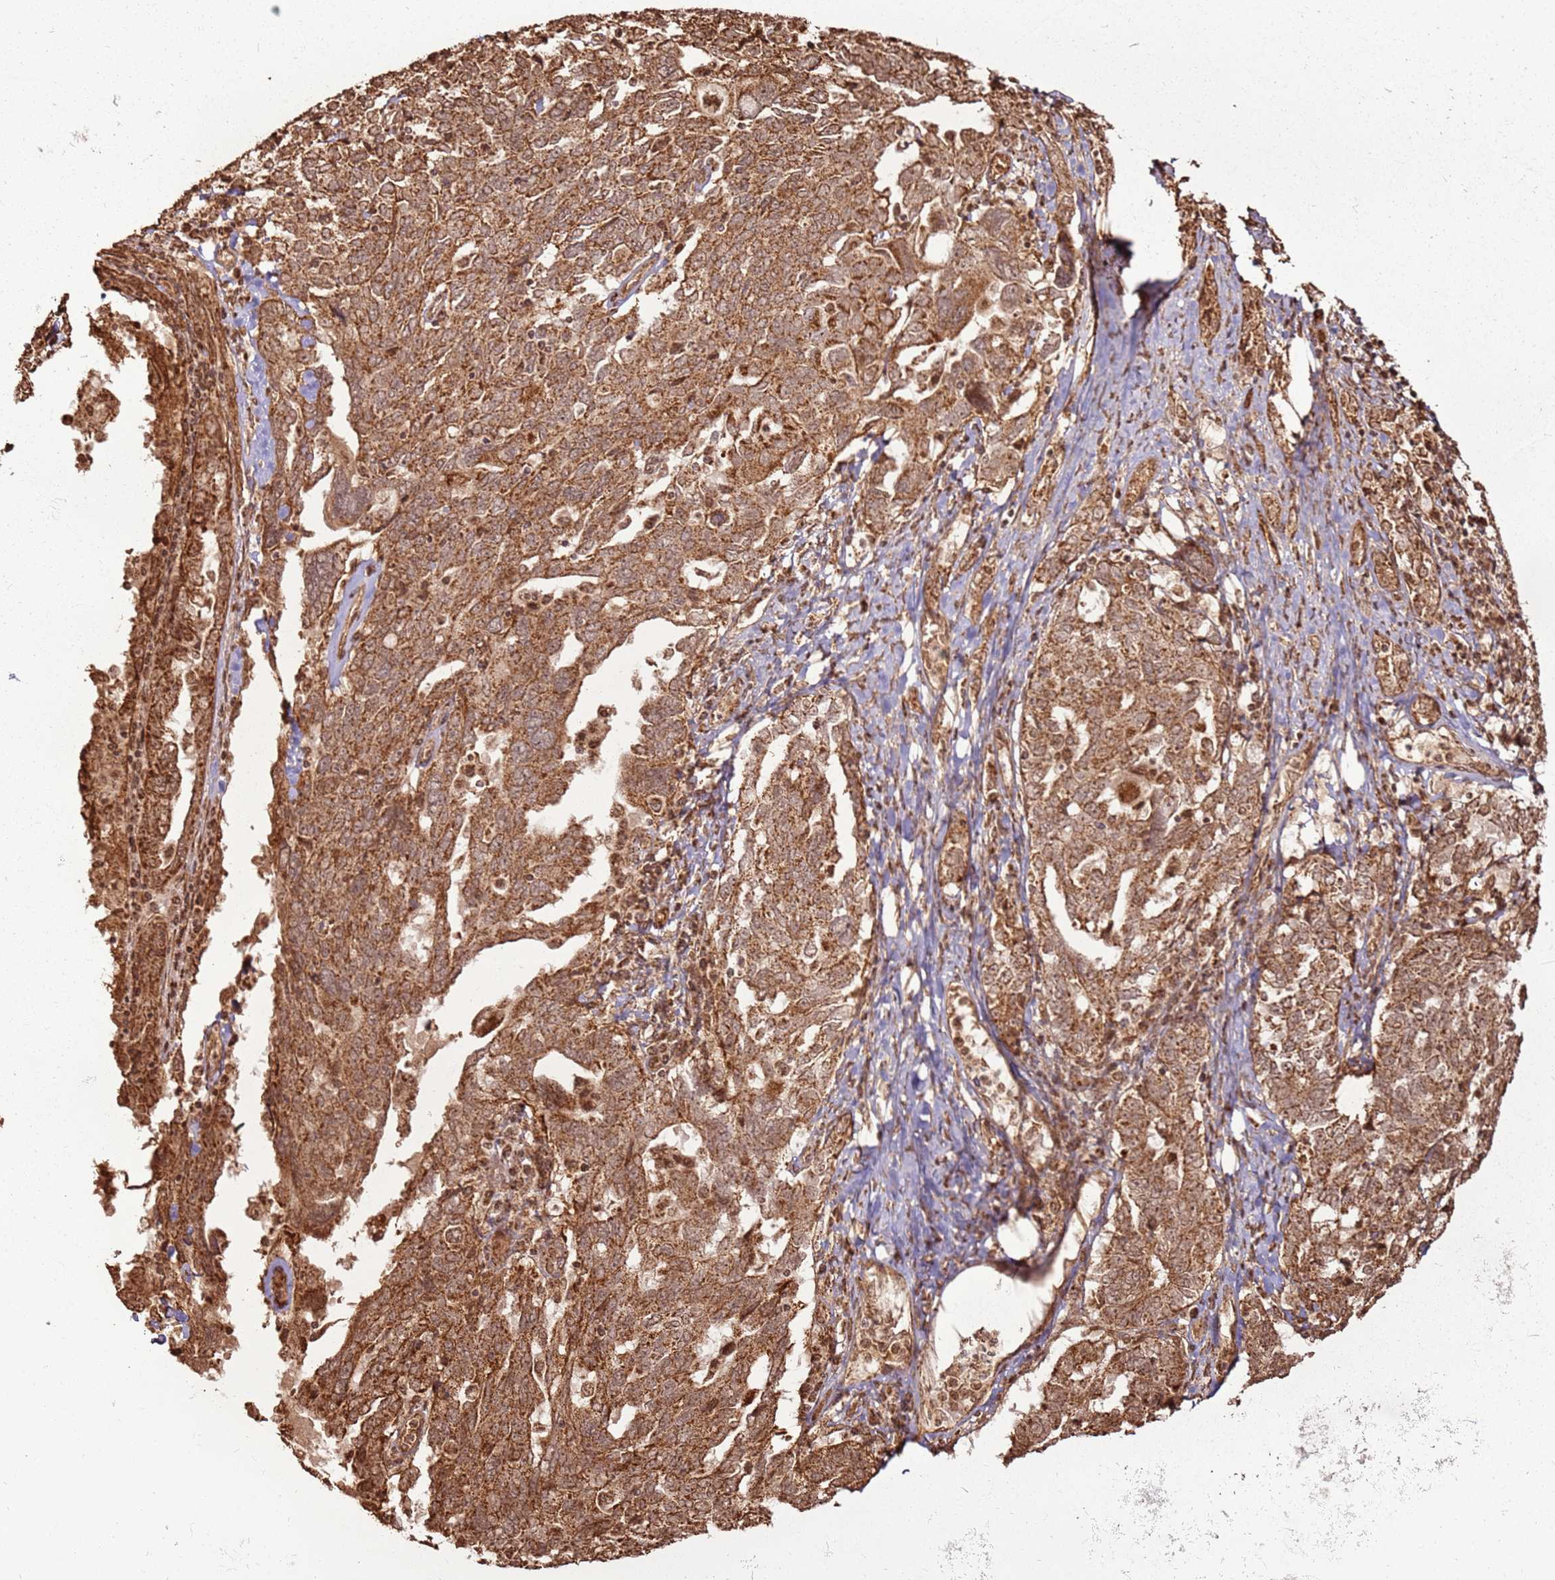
{"staining": {"intensity": "moderate", "quantity": ">75%", "location": "cytoplasmic/membranous"}, "tissue": "ovarian cancer", "cell_type": "Tumor cells", "image_type": "cancer", "snomed": [{"axis": "morphology", "description": "Carcinoma, endometroid"}, {"axis": "topography", "description": "Ovary"}], "caption": "A brown stain highlights moderate cytoplasmic/membranous positivity of a protein in endometroid carcinoma (ovarian) tumor cells. The protein is stained brown, and the nuclei are stained in blue (DAB IHC with brightfield microscopy, high magnification).", "gene": "MRPS6", "patient": {"sex": "female", "age": 62}}